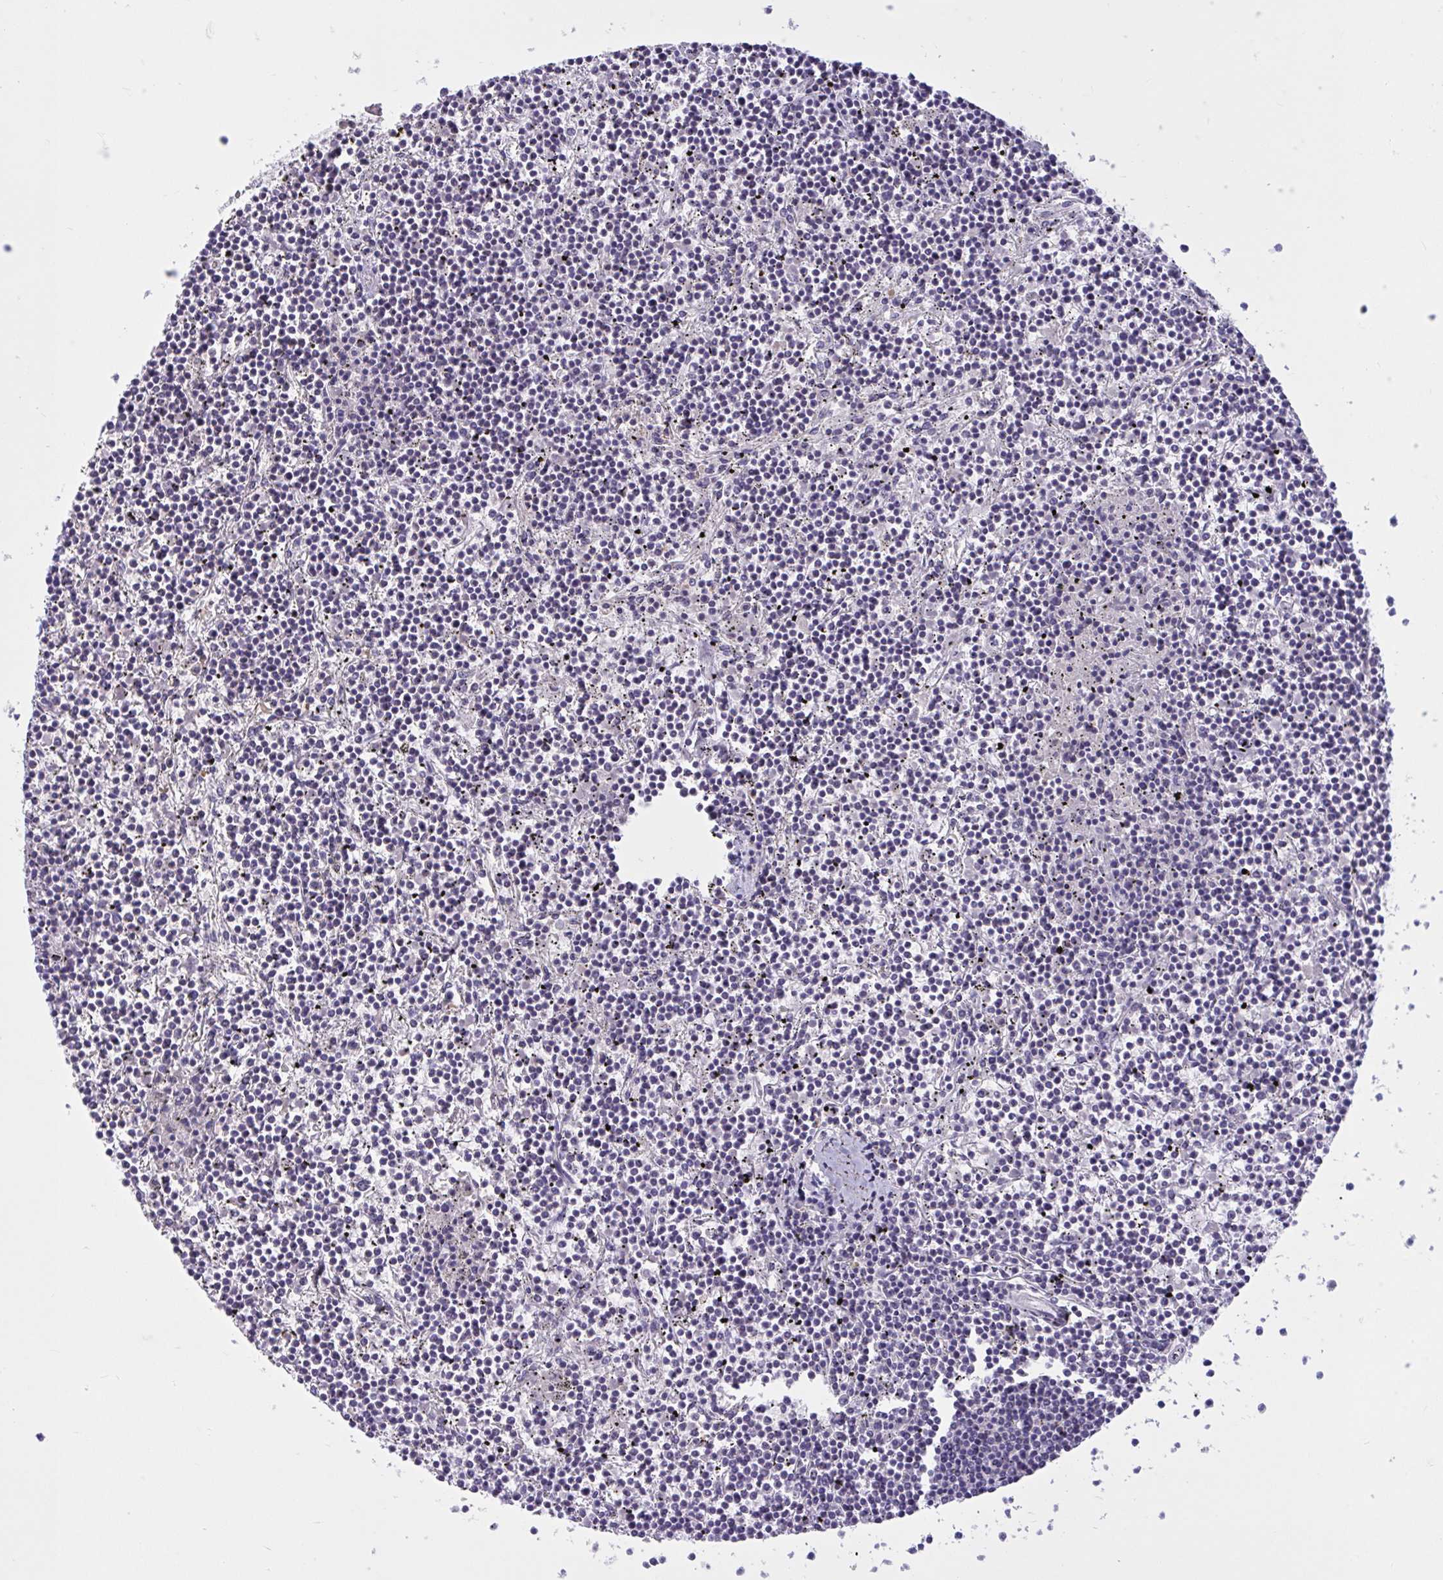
{"staining": {"intensity": "negative", "quantity": "none", "location": "none"}, "tissue": "lymphoma", "cell_type": "Tumor cells", "image_type": "cancer", "snomed": [{"axis": "morphology", "description": "Malignant lymphoma, non-Hodgkin's type, Low grade"}, {"axis": "topography", "description": "Spleen"}], "caption": "Immunohistochemical staining of human lymphoma displays no significant positivity in tumor cells.", "gene": "RBL1", "patient": {"sex": "female", "age": 19}}